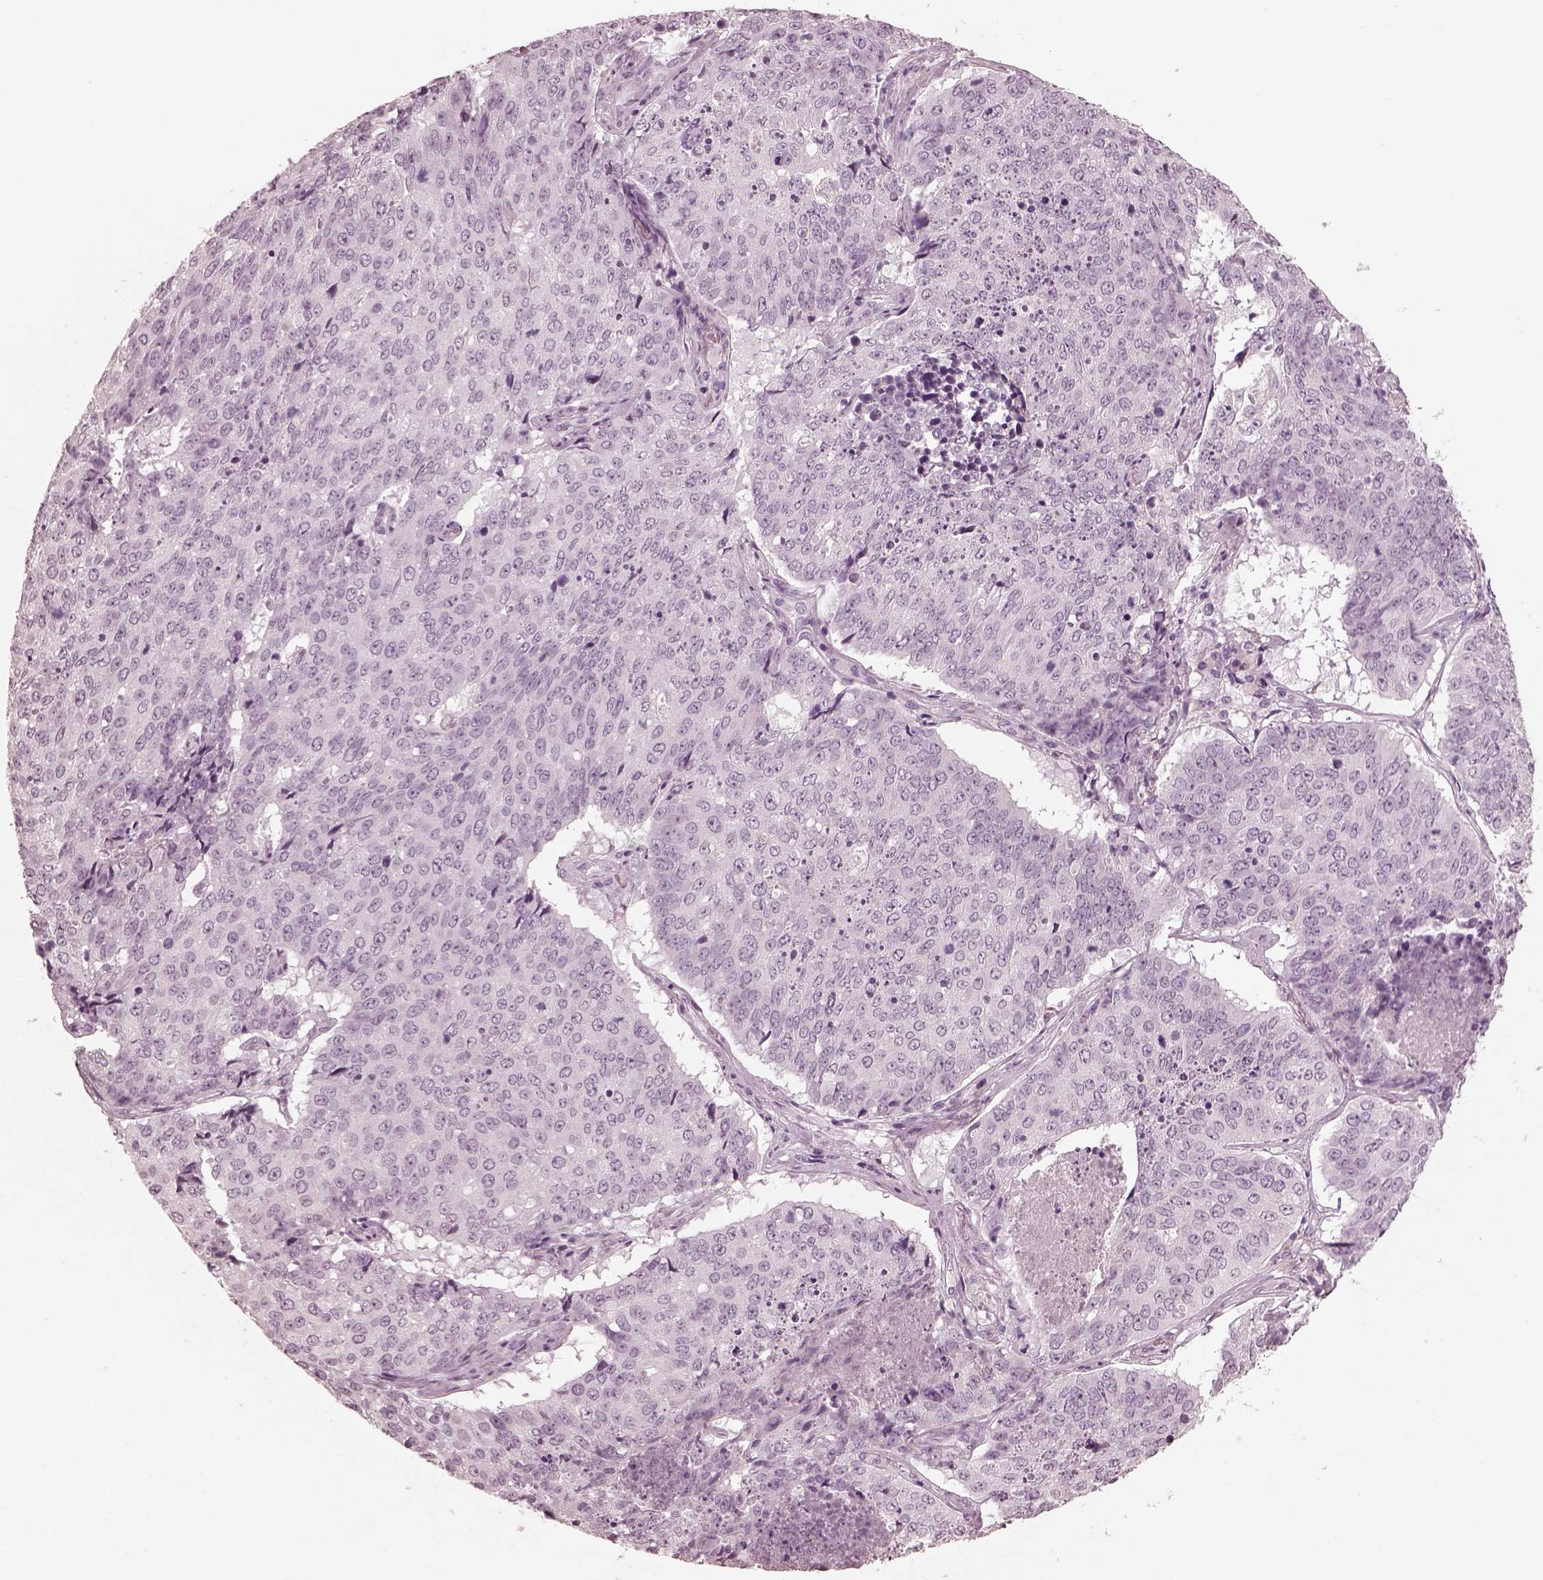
{"staining": {"intensity": "negative", "quantity": "none", "location": "none"}, "tissue": "lung cancer", "cell_type": "Tumor cells", "image_type": "cancer", "snomed": [{"axis": "morphology", "description": "Normal tissue, NOS"}, {"axis": "morphology", "description": "Squamous cell carcinoma, NOS"}, {"axis": "topography", "description": "Bronchus"}, {"axis": "topography", "description": "Lung"}], "caption": "DAB (3,3'-diaminobenzidine) immunohistochemical staining of human lung cancer (squamous cell carcinoma) shows no significant staining in tumor cells.", "gene": "CGA", "patient": {"sex": "male", "age": 64}}